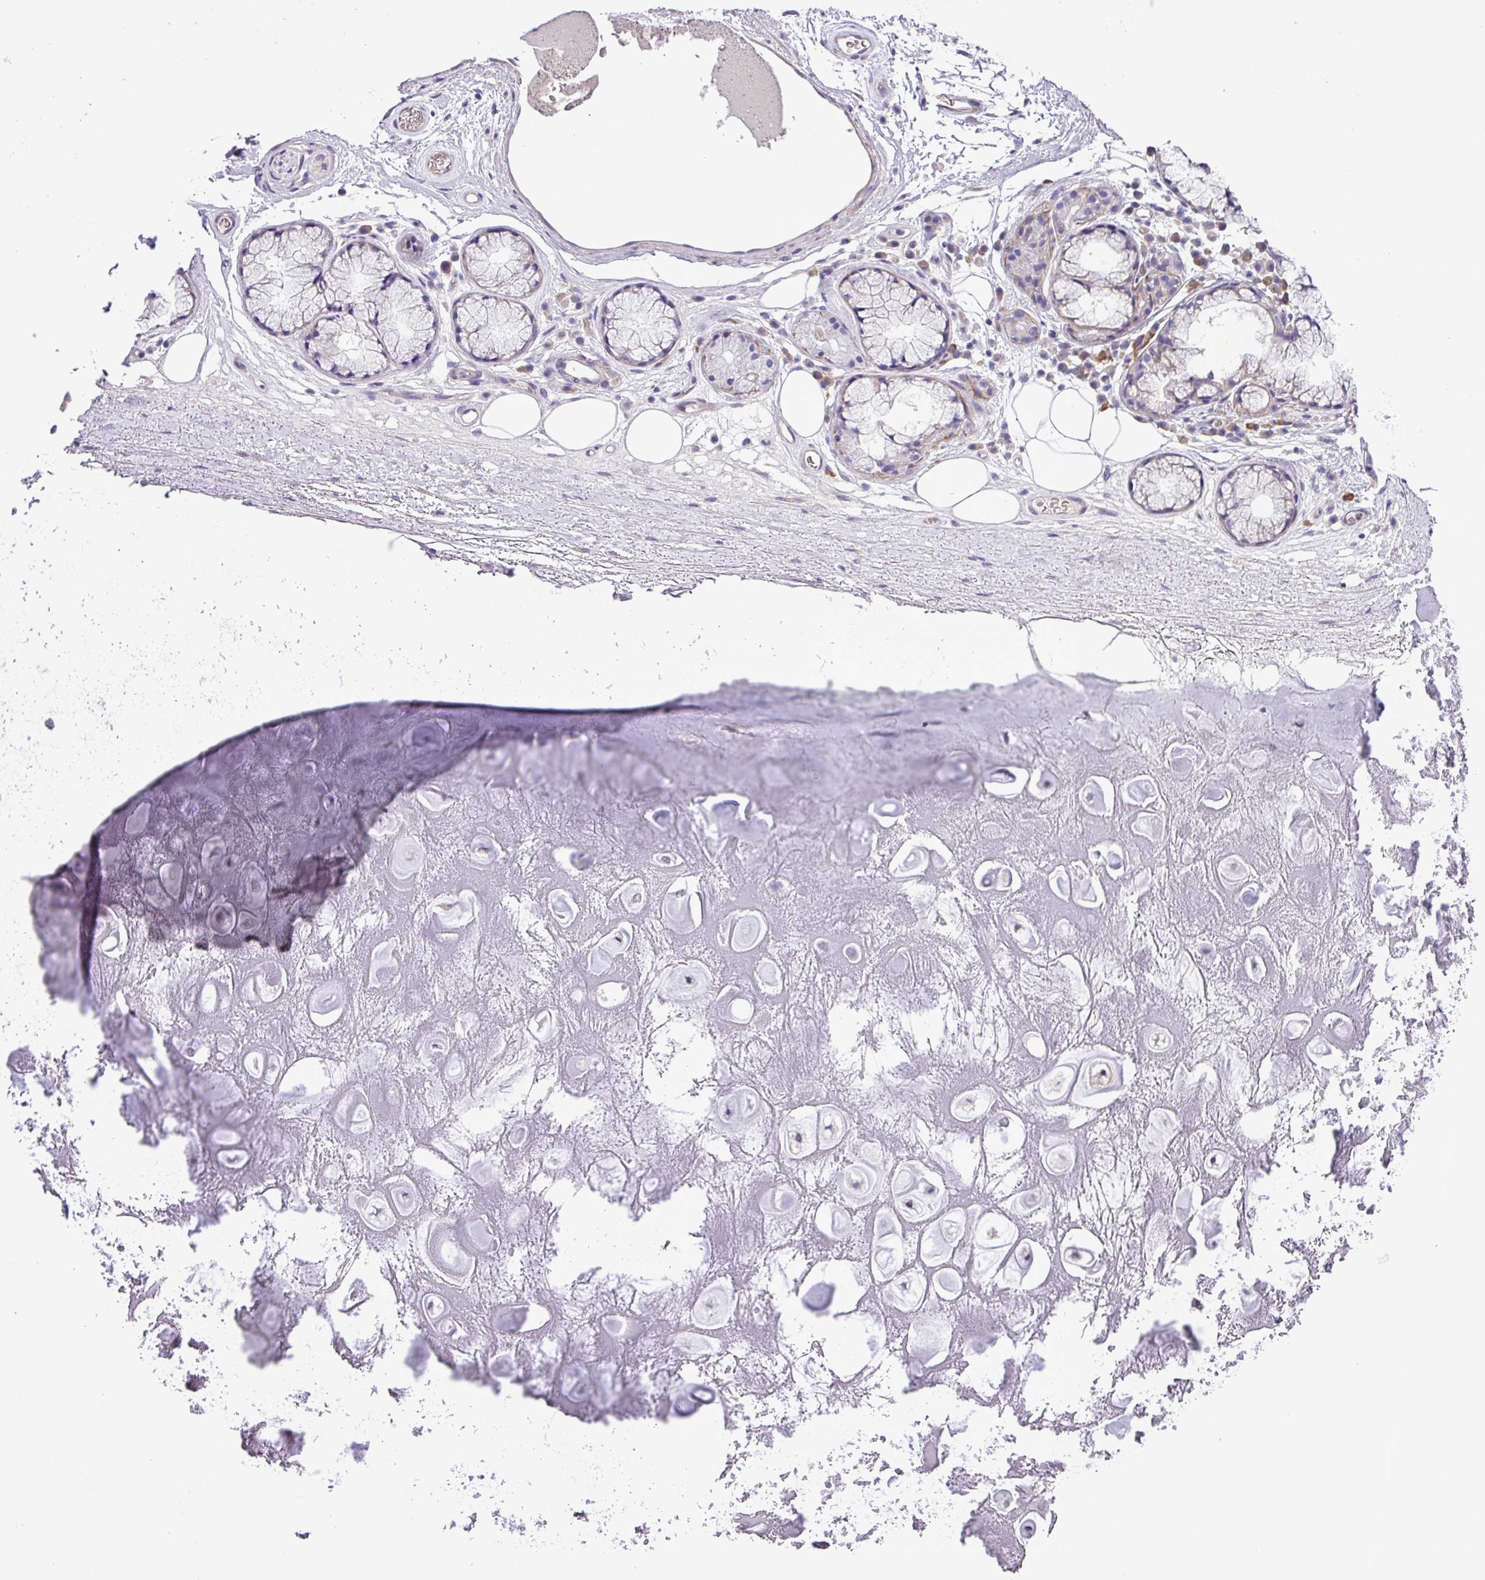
{"staining": {"intensity": "negative", "quantity": "none", "location": "none"}, "tissue": "adipose tissue", "cell_type": "Adipocytes", "image_type": "normal", "snomed": [{"axis": "morphology", "description": "Normal tissue, NOS"}, {"axis": "topography", "description": "Cartilage tissue"}], "caption": "IHC photomicrograph of unremarkable adipose tissue: adipose tissue stained with DAB exhibits no significant protein staining in adipocytes.", "gene": "C11orf91", "patient": {"sex": "male", "age": 81}}